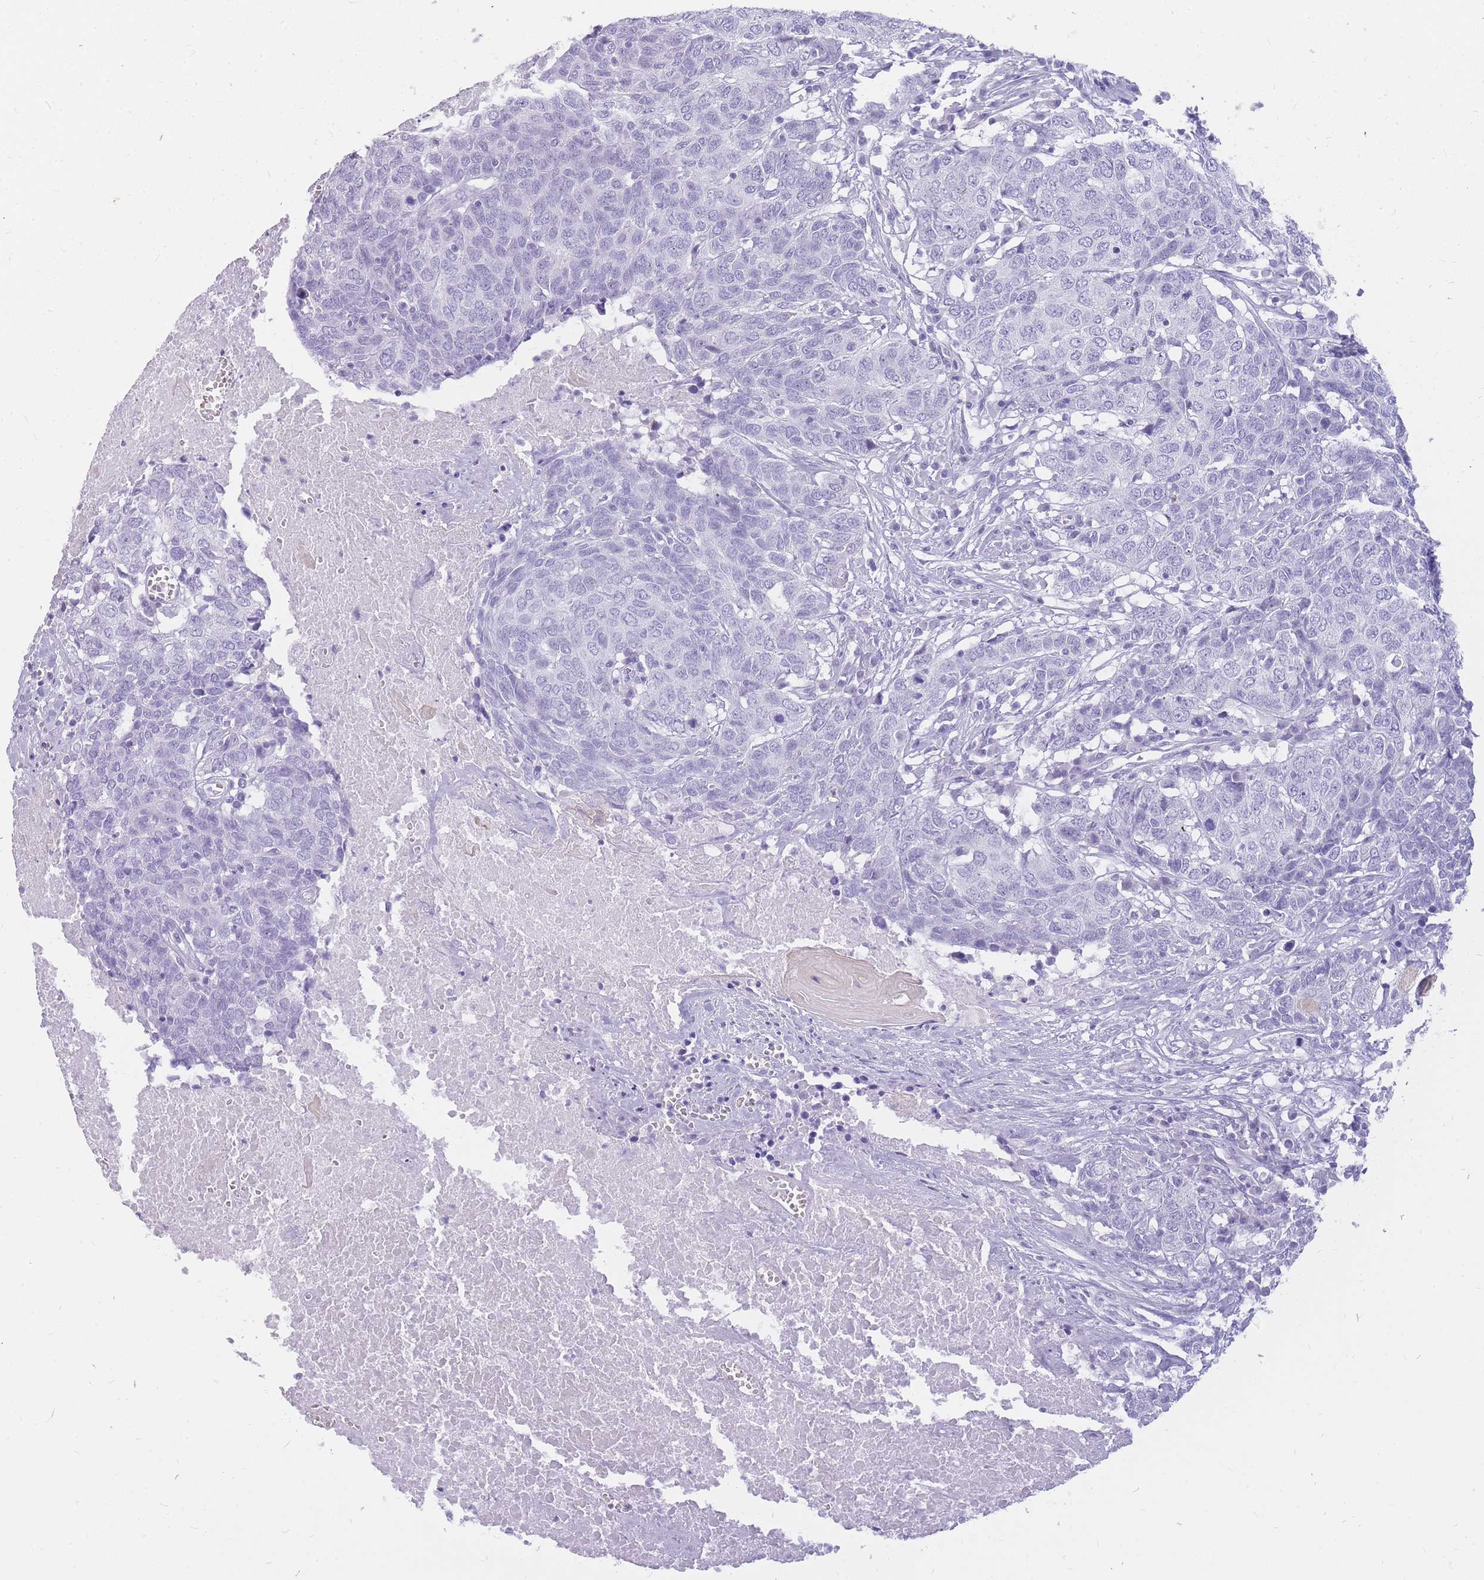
{"staining": {"intensity": "negative", "quantity": "none", "location": "none"}, "tissue": "head and neck cancer", "cell_type": "Tumor cells", "image_type": "cancer", "snomed": [{"axis": "morphology", "description": "Squamous cell carcinoma, NOS"}, {"axis": "topography", "description": "Head-Neck"}], "caption": "There is no significant staining in tumor cells of squamous cell carcinoma (head and neck).", "gene": "INS", "patient": {"sex": "male", "age": 66}}